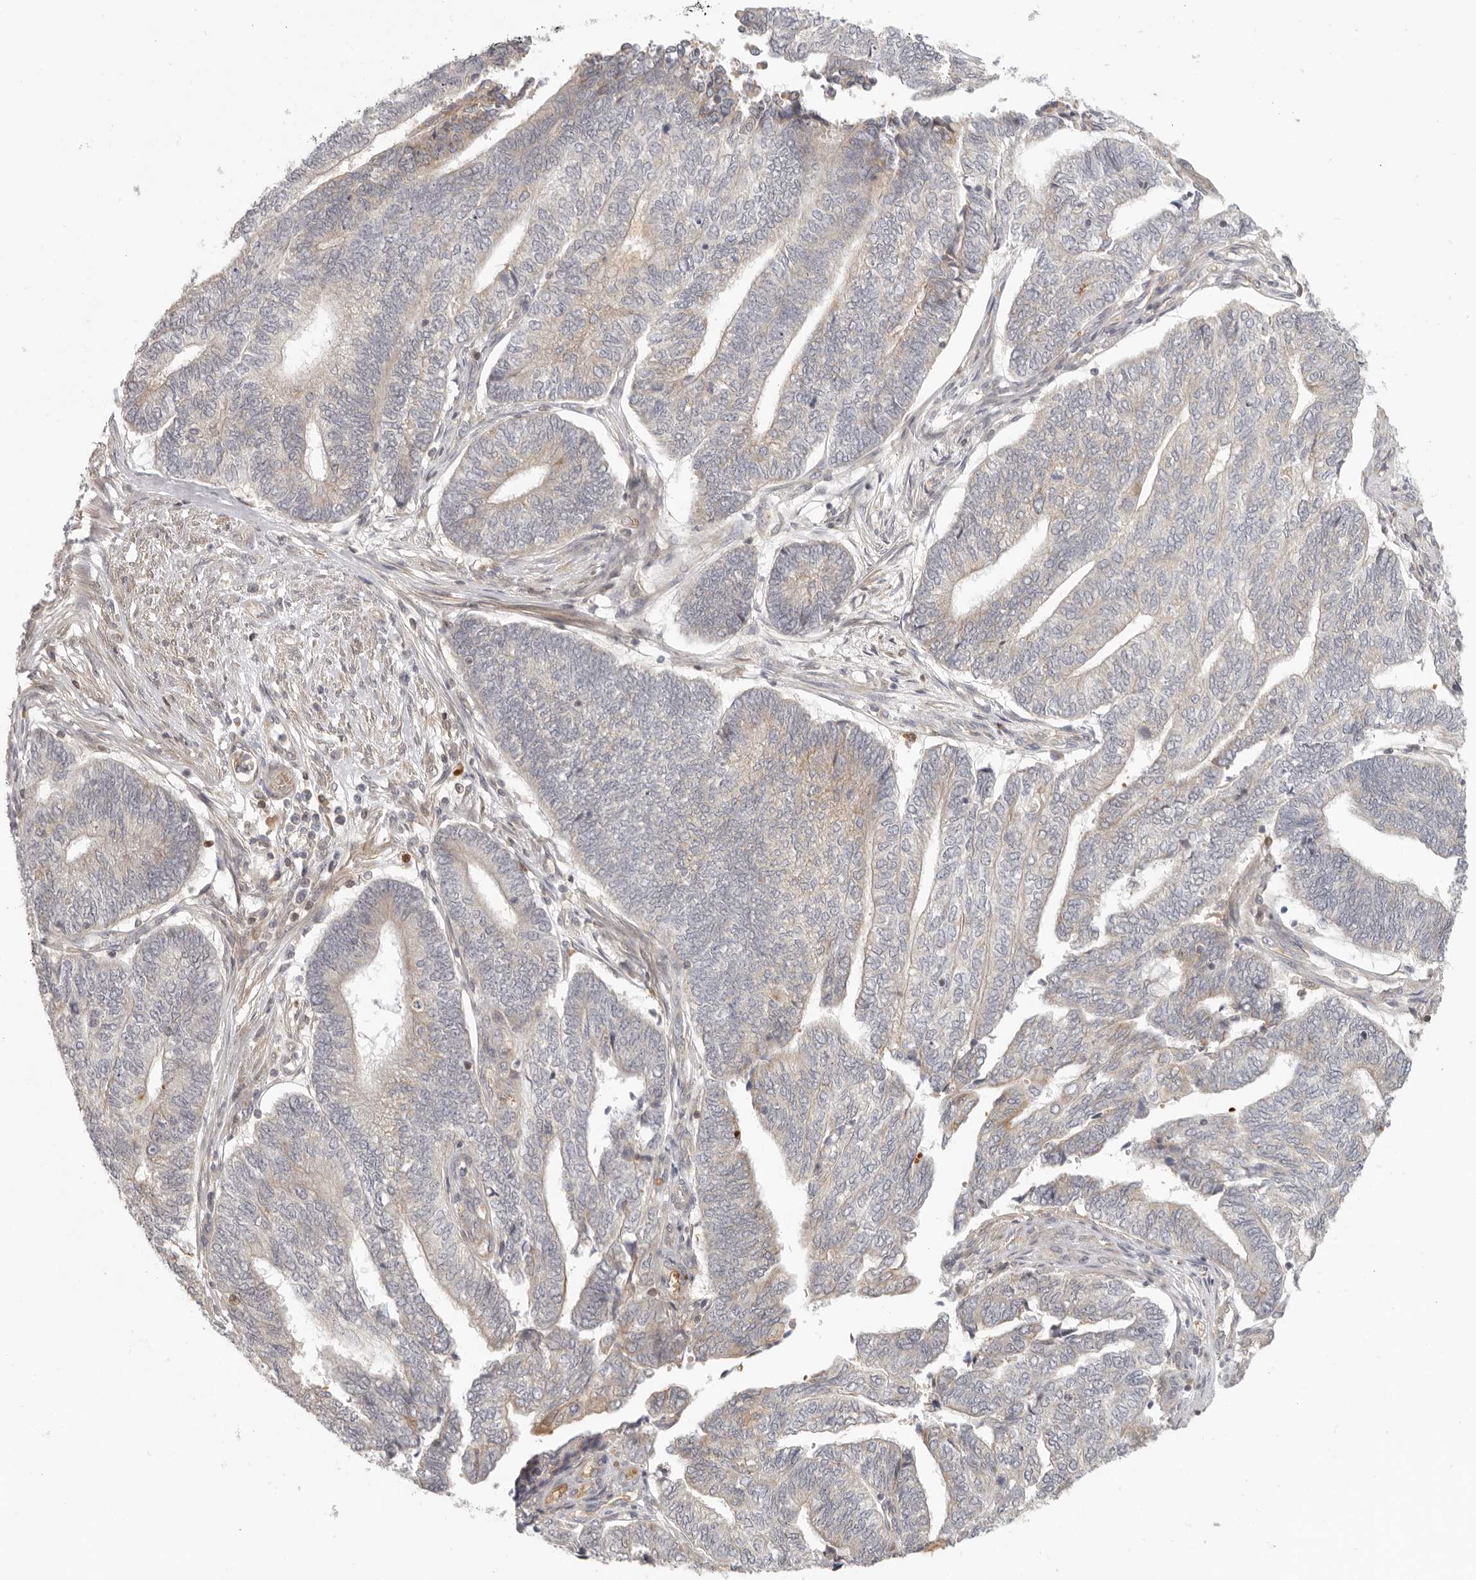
{"staining": {"intensity": "negative", "quantity": "none", "location": "none"}, "tissue": "endometrial cancer", "cell_type": "Tumor cells", "image_type": "cancer", "snomed": [{"axis": "morphology", "description": "Adenocarcinoma, NOS"}, {"axis": "topography", "description": "Uterus"}, {"axis": "topography", "description": "Endometrium"}], "caption": "The histopathology image reveals no significant expression in tumor cells of adenocarcinoma (endometrial). (DAB immunohistochemistry with hematoxylin counter stain).", "gene": "AHDC1", "patient": {"sex": "female", "age": 70}}